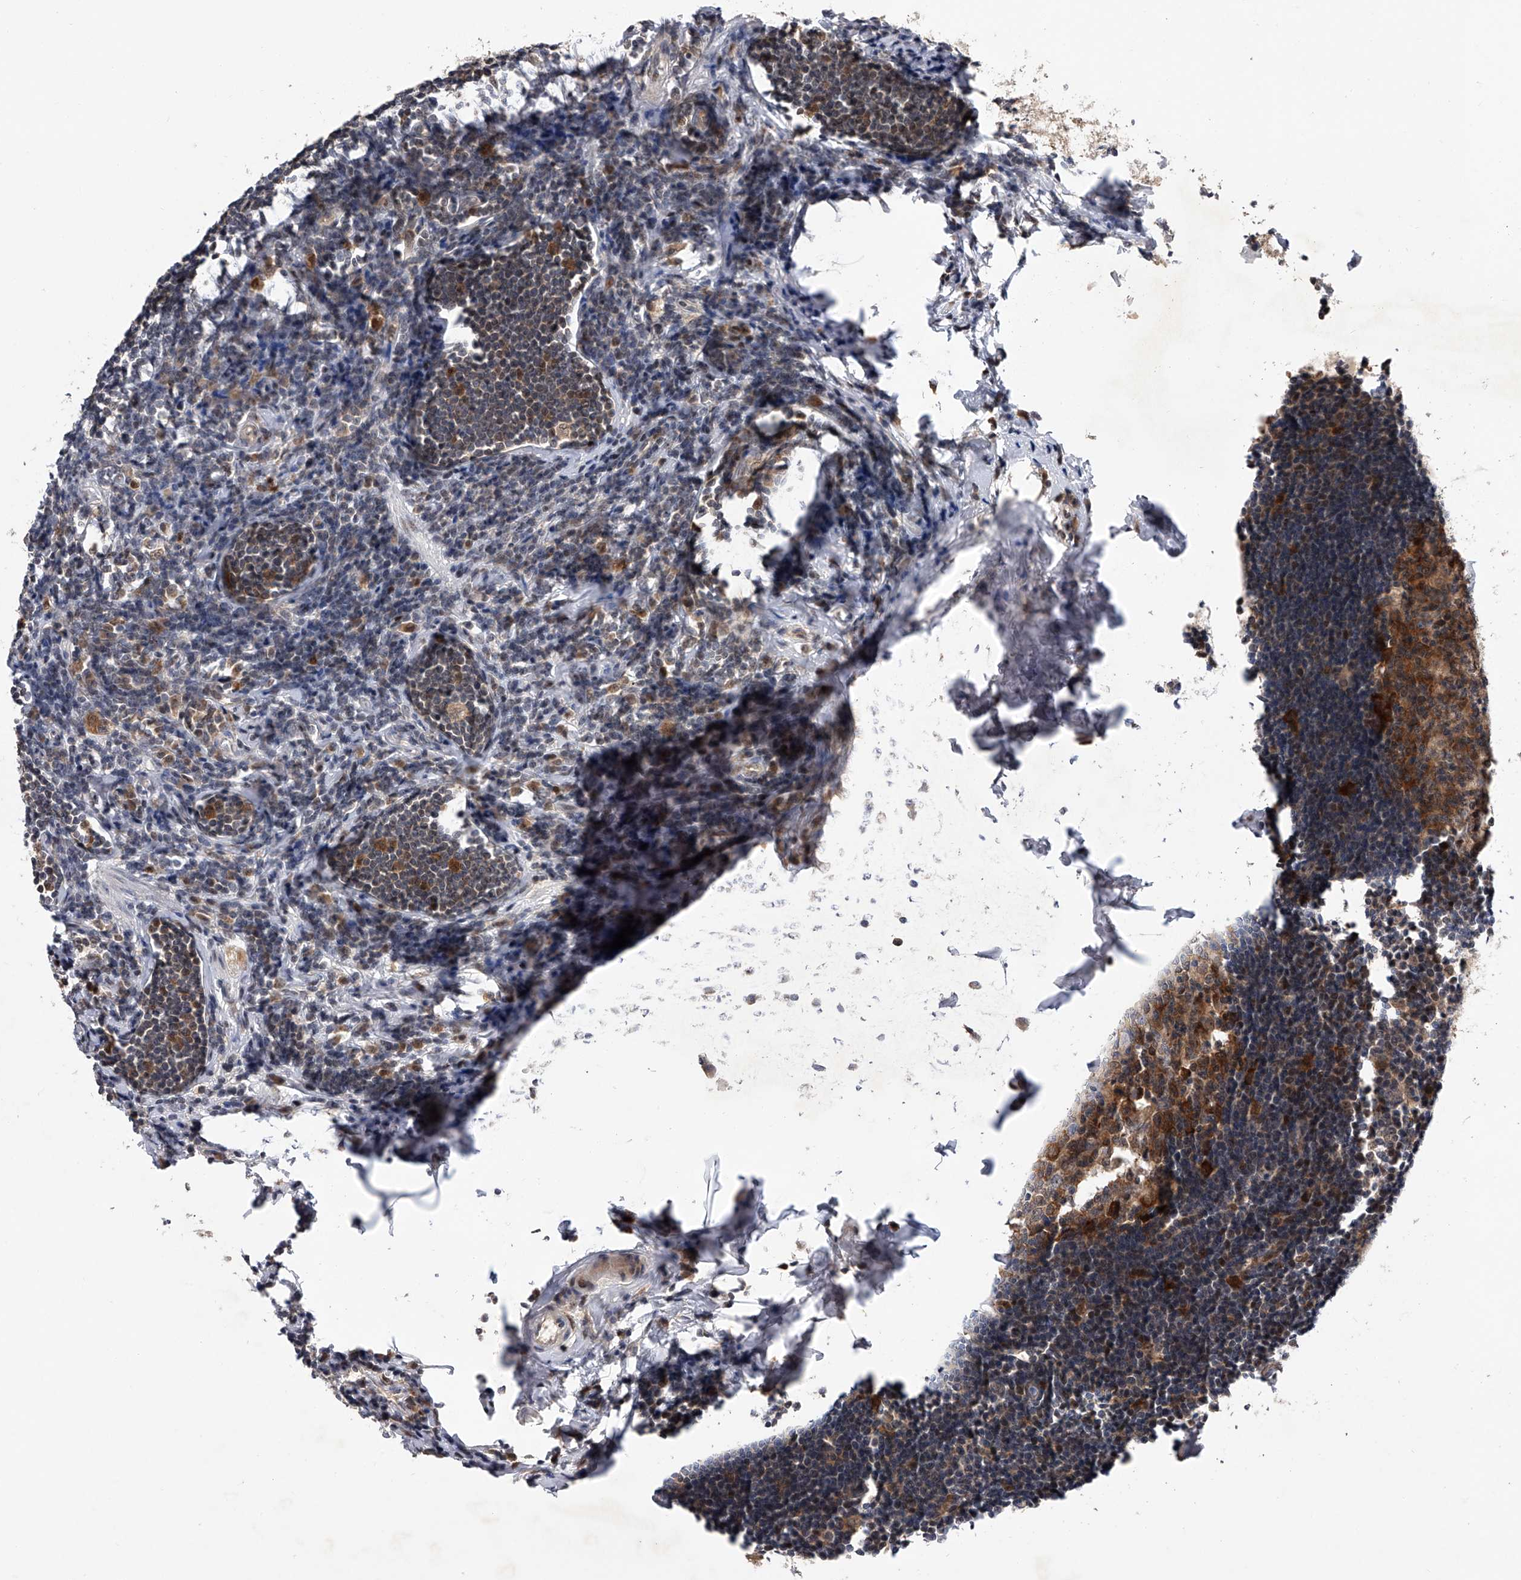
{"staining": {"intensity": "strong", "quantity": ">75%", "location": "cytoplasmic/membranous,nuclear"}, "tissue": "appendix", "cell_type": "Glandular cells", "image_type": "normal", "snomed": [{"axis": "morphology", "description": "Normal tissue, NOS"}, {"axis": "topography", "description": "Appendix"}], "caption": "The immunohistochemical stain highlights strong cytoplasmic/membranous,nuclear staining in glandular cells of benign appendix. Nuclei are stained in blue.", "gene": "RWDD2A", "patient": {"sex": "female", "age": 54}}